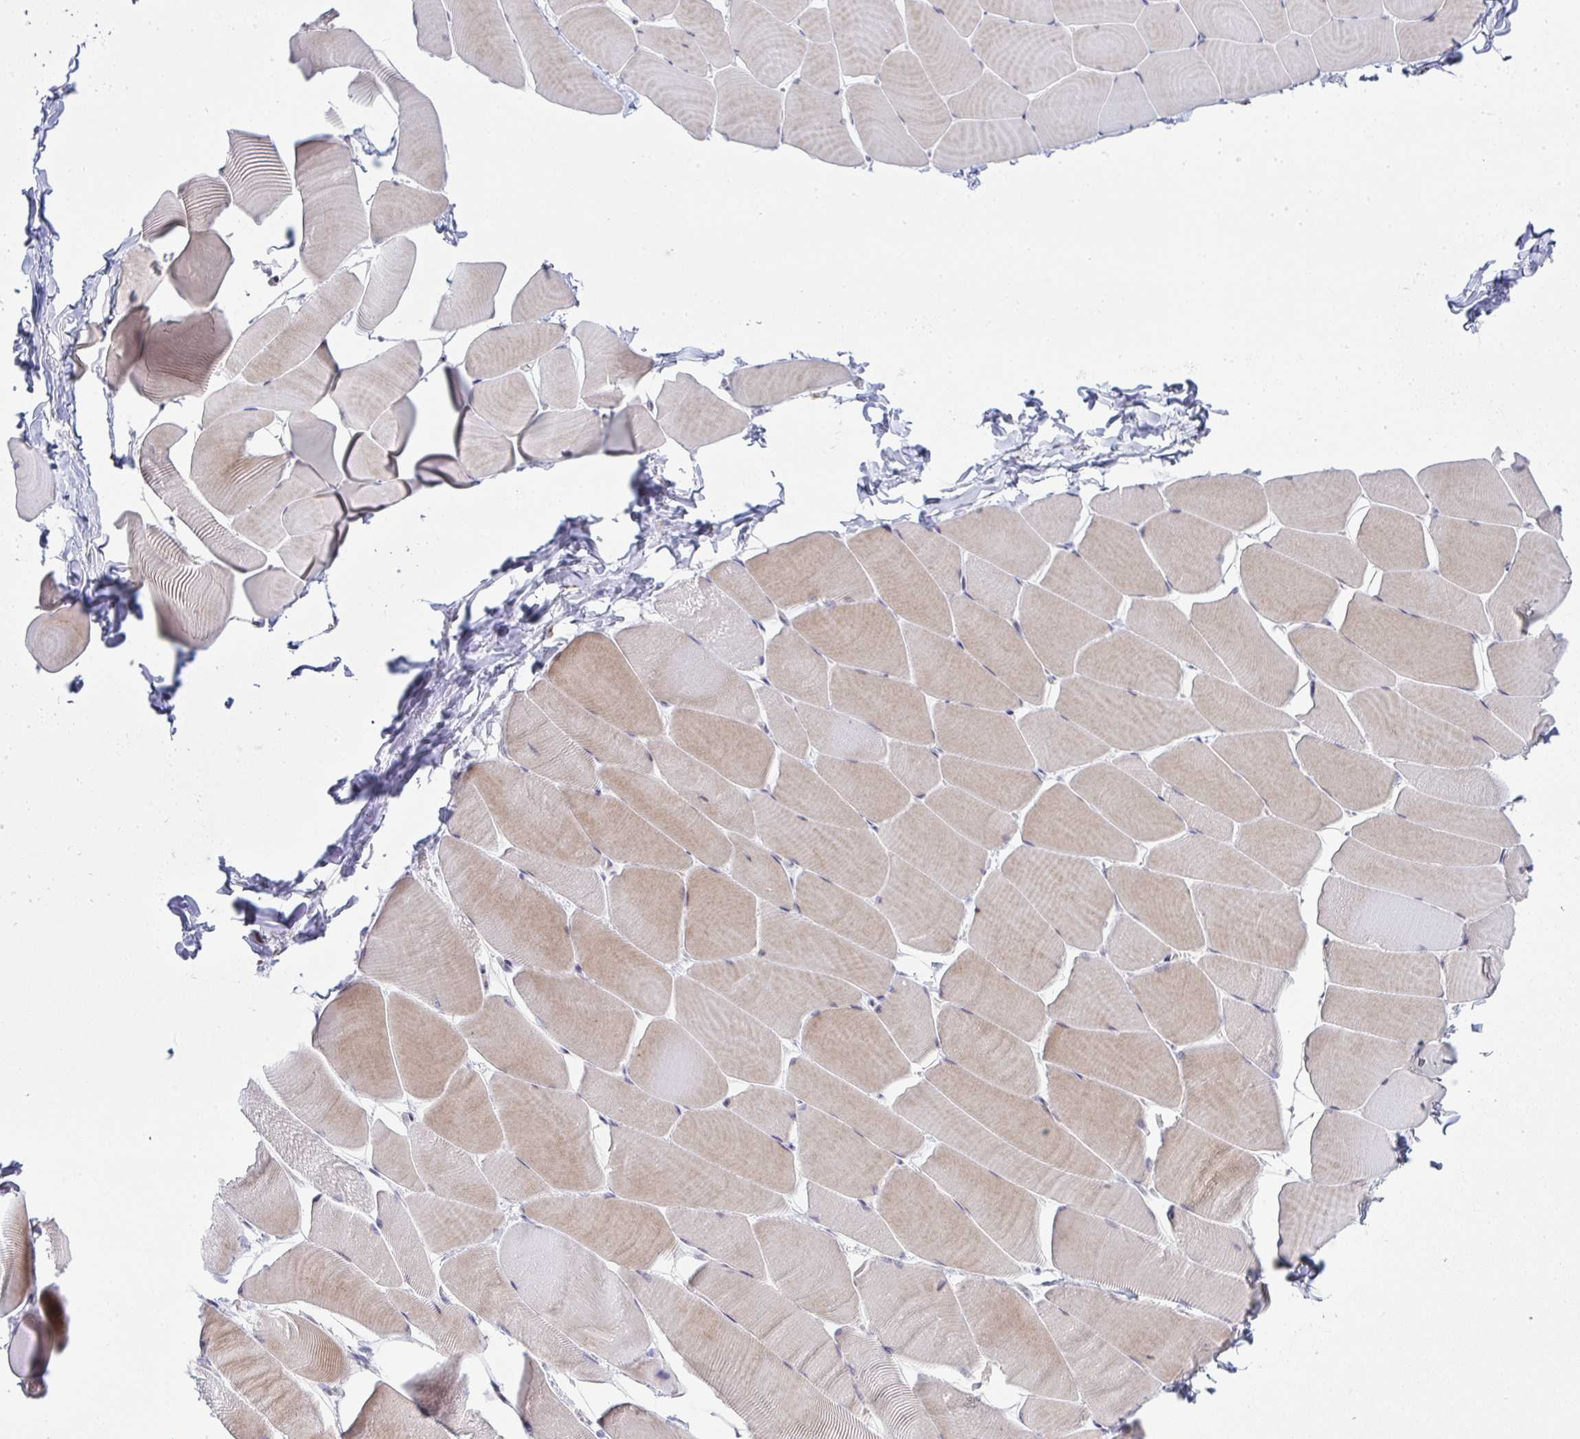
{"staining": {"intensity": "weak", "quantity": "25%-75%", "location": "cytoplasmic/membranous"}, "tissue": "skeletal muscle", "cell_type": "Myocytes", "image_type": "normal", "snomed": [{"axis": "morphology", "description": "Normal tissue, NOS"}, {"axis": "topography", "description": "Skeletal muscle"}], "caption": "Human skeletal muscle stained with a brown dye reveals weak cytoplasmic/membranous positive staining in approximately 25%-75% of myocytes.", "gene": "GALNT16", "patient": {"sex": "male", "age": 25}}